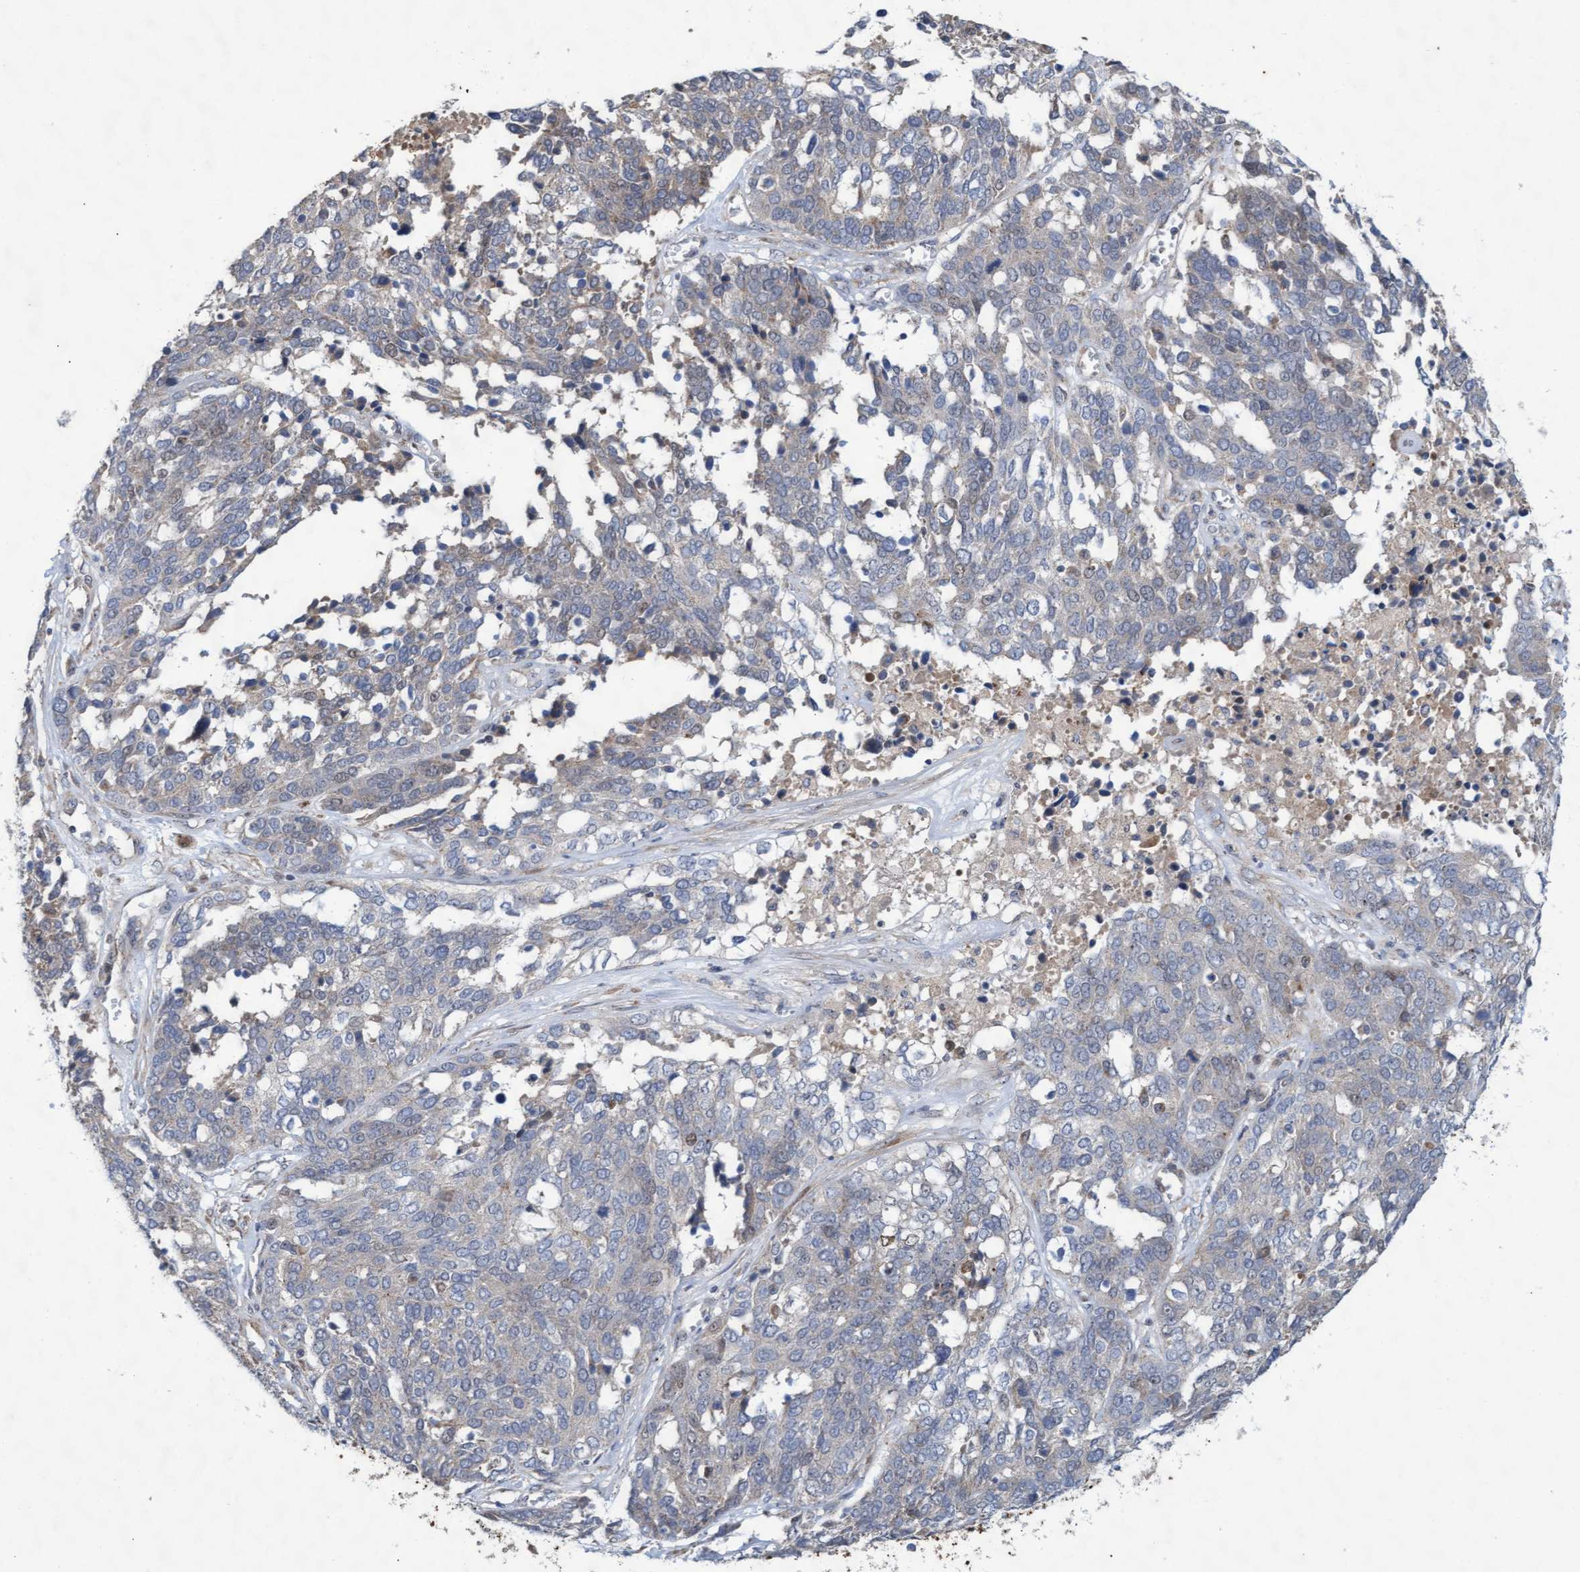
{"staining": {"intensity": "negative", "quantity": "none", "location": "none"}, "tissue": "ovarian cancer", "cell_type": "Tumor cells", "image_type": "cancer", "snomed": [{"axis": "morphology", "description": "Cystadenocarcinoma, serous, NOS"}, {"axis": "topography", "description": "Ovary"}], "caption": "A micrograph of ovarian cancer stained for a protein demonstrates no brown staining in tumor cells.", "gene": "ABCF2", "patient": {"sex": "female", "age": 44}}